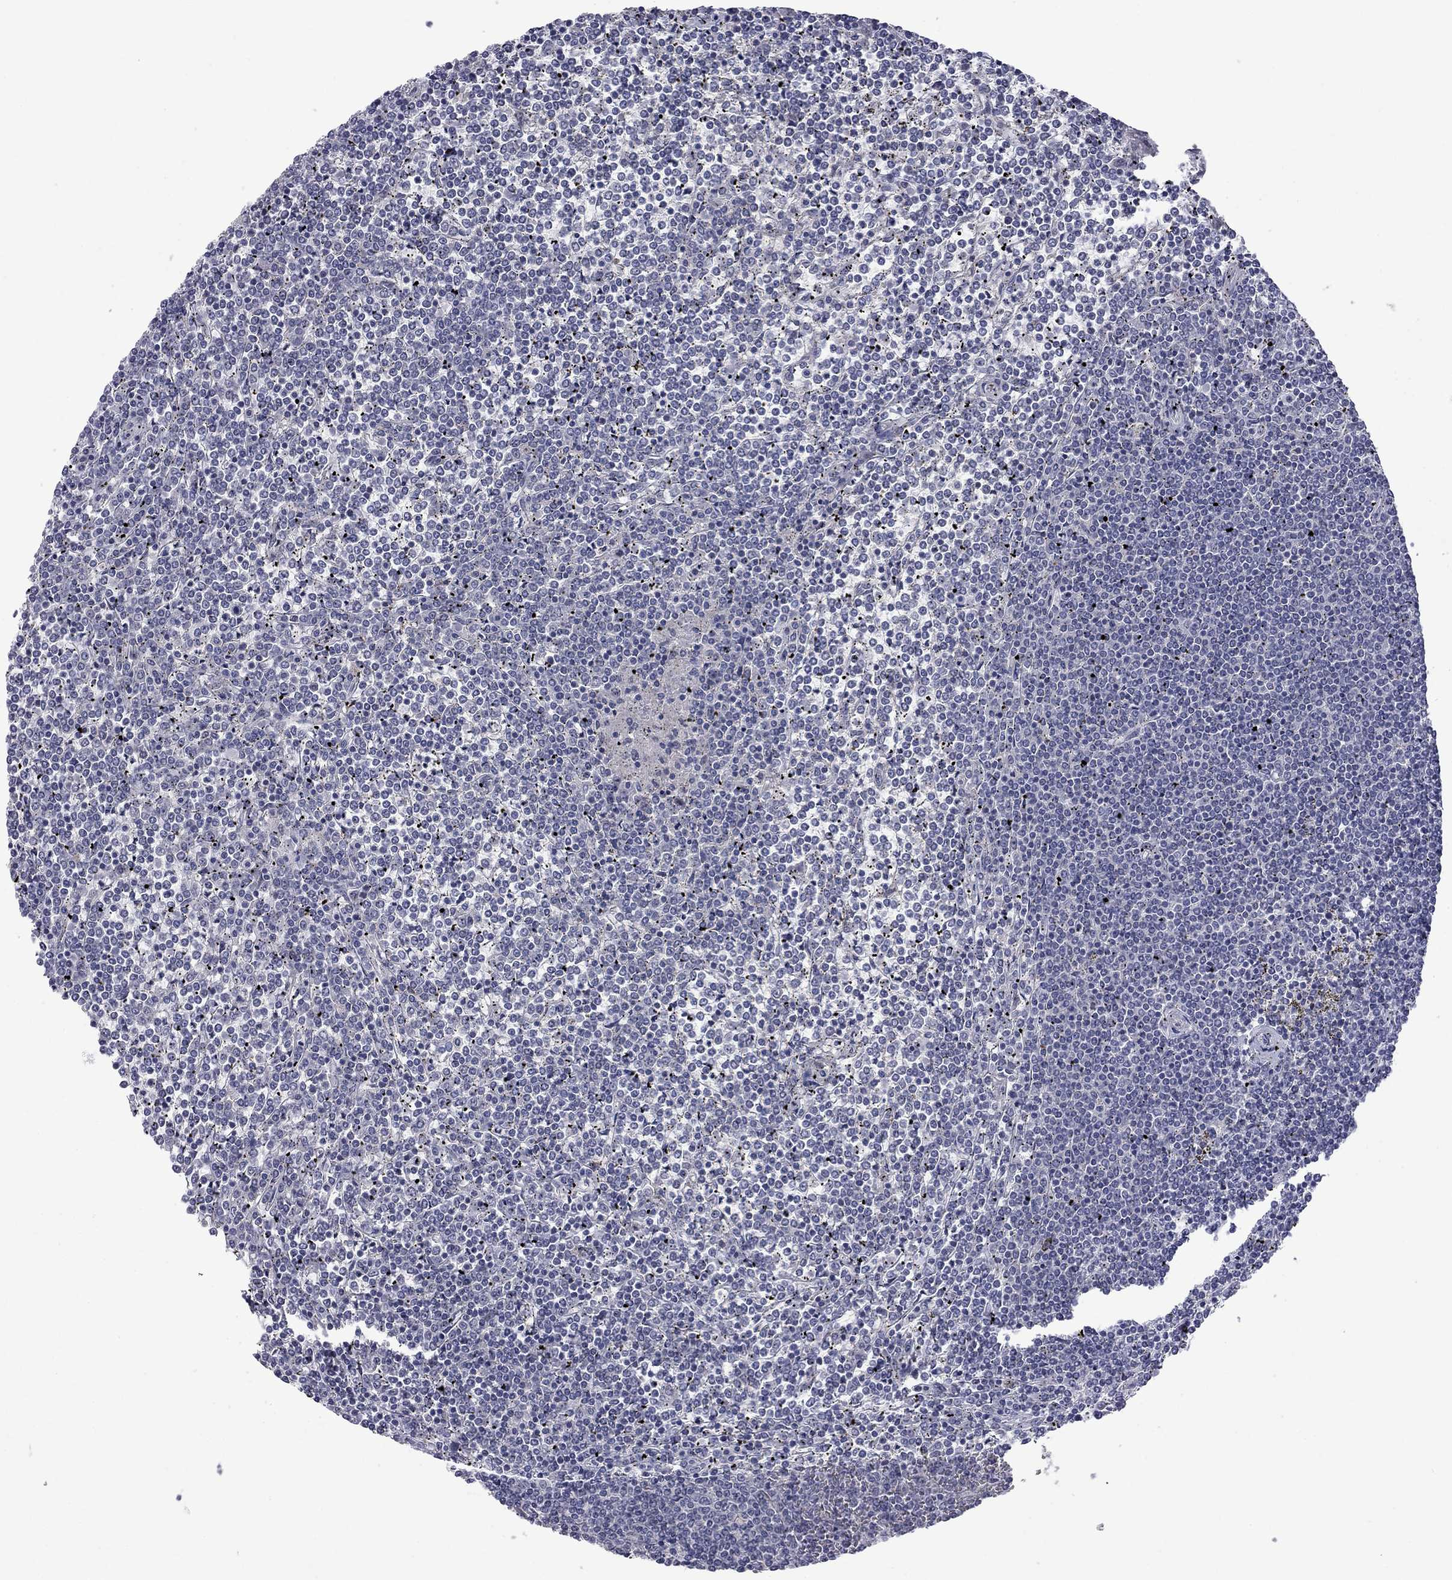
{"staining": {"intensity": "negative", "quantity": "none", "location": "none"}, "tissue": "lymphoma", "cell_type": "Tumor cells", "image_type": "cancer", "snomed": [{"axis": "morphology", "description": "Malignant lymphoma, non-Hodgkin's type, Low grade"}, {"axis": "topography", "description": "Spleen"}], "caption": "Tumor cells are negative for protein expression in human low-grade malignant lymphoma, non-Hodgkin's type.", "gene": "GSG1L", "patient": {"sex": "female", "age": 19}}